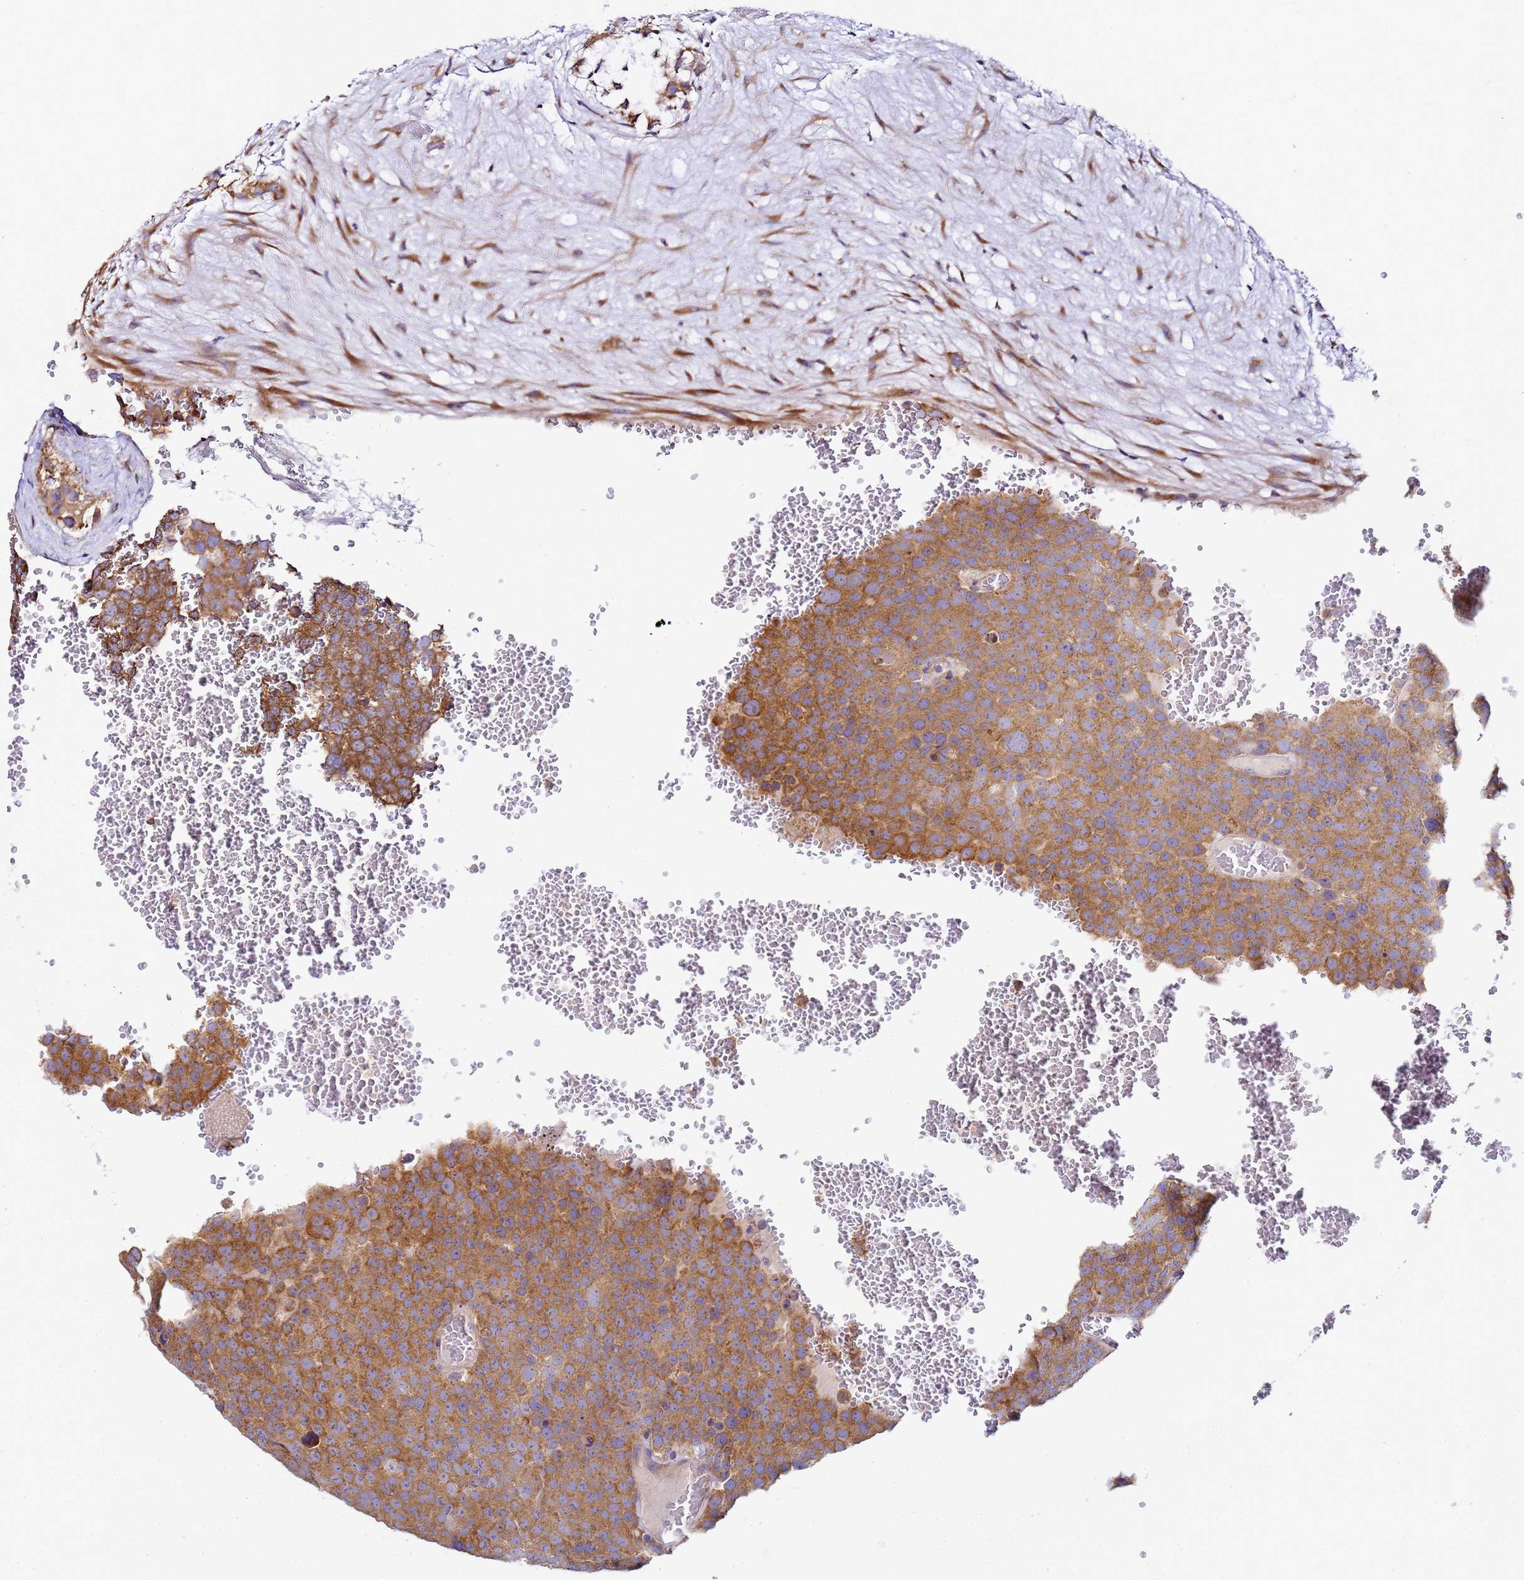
{"staining": {"intensity": "moderate", "quantity": ">75%", "location": "cytoplasmic/membranous"}, "tissue": "testis cancer", "cell_type": "Tumor cells", "image_type": "cancer", "snomed": [{"axis": "morphology", "description": "Seminoma, NOS"}, {"axis": "topography", "description": "Testis"}], "caption": "Testis cancer (seminoma) tissue displays moderate cytoplasmic/membranous expression in about >75% of tumor cells", "gene": "RPL13A", "patient": {"sex": "male", "age": 71}}